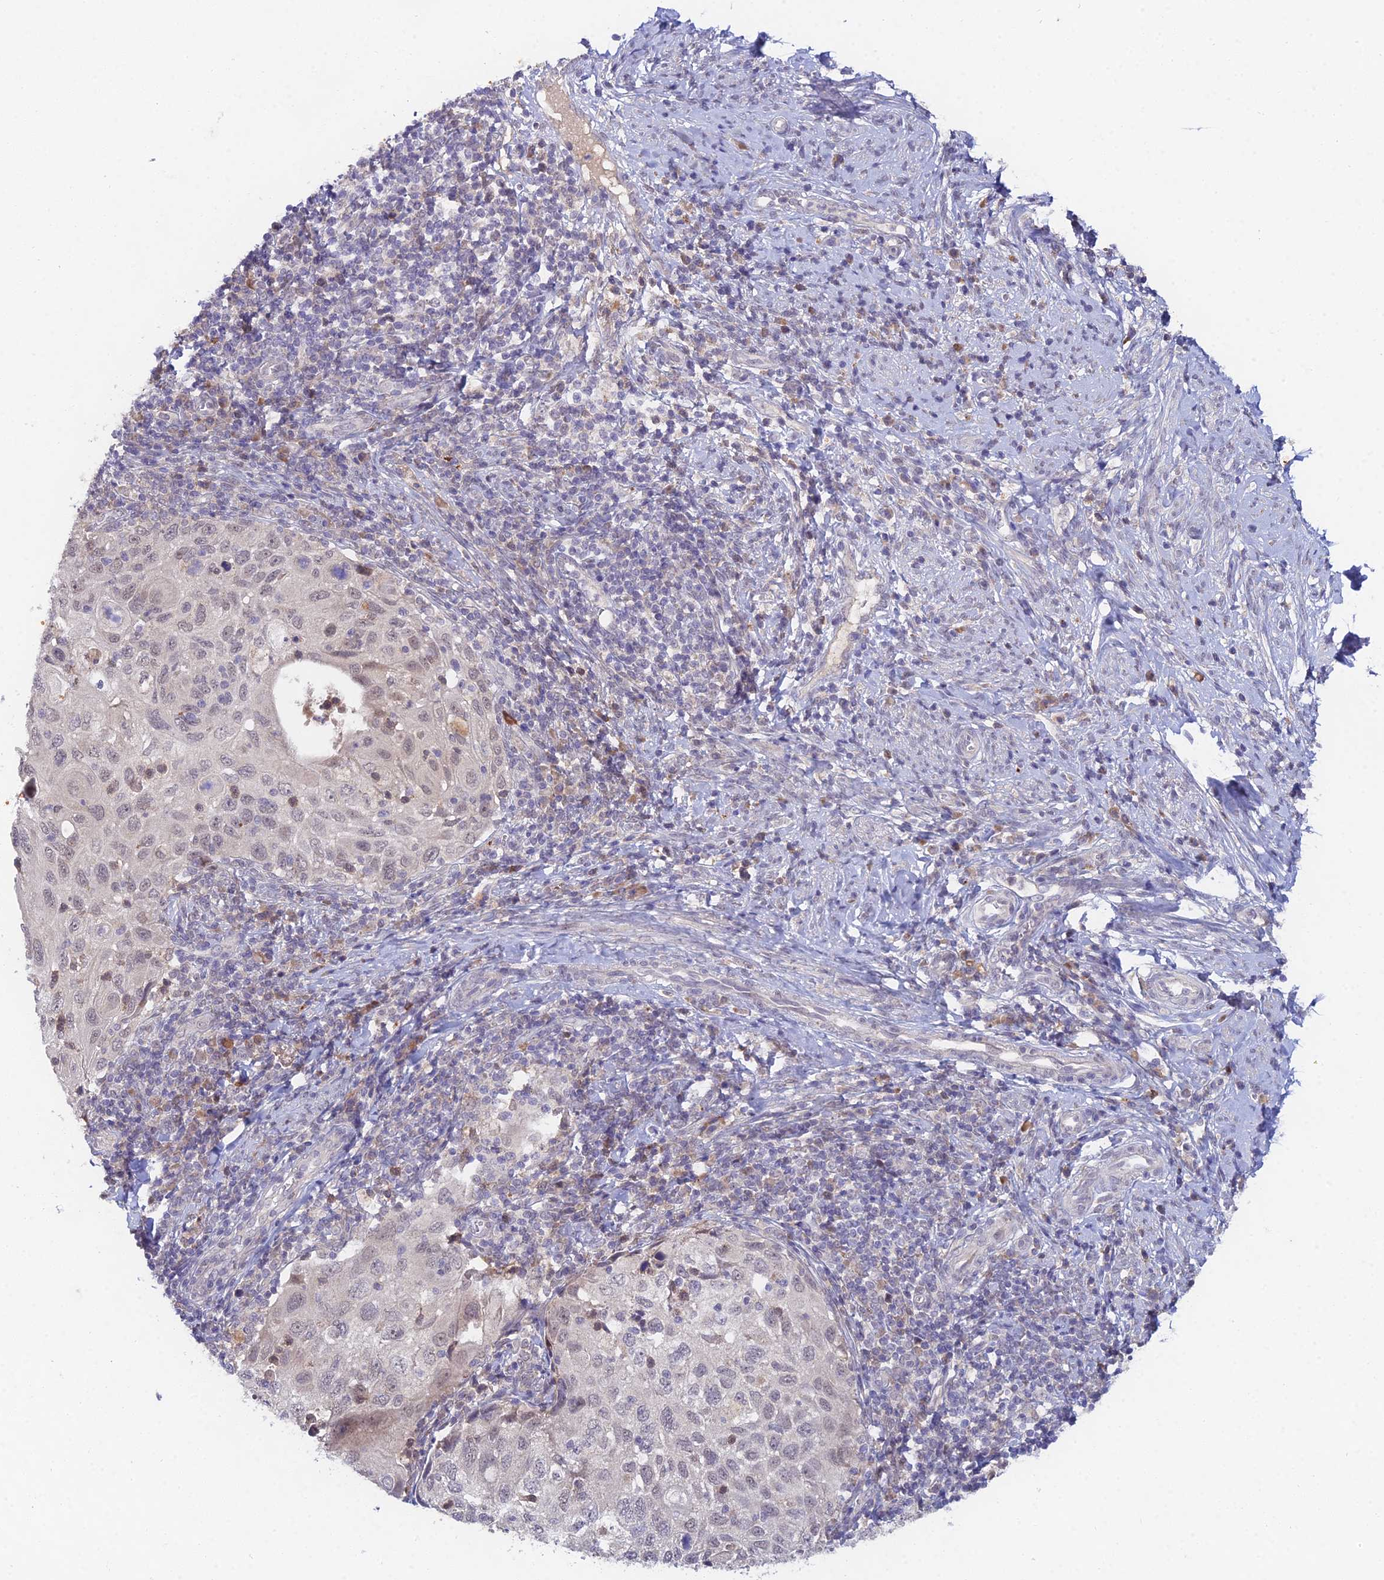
{"staining": {"intensity": "weak", "quantity": "<25%", "location": "nuclear"}, "tissue": "cervical cancer", "cell_type": "Tumor cells", "image_type": "cancer", "snomed": [{"axis": "morphology", "description": "Squamous cell carcinoma, NOS"}, {"axis": "topography", "description": "Cervix"}], "caption": "This image is of cervical cancer stained with immunohistochemistry to label a protein in brown with the nuclei are counter-stained blue. There is no expression in tumor cells.", "gene": "WDR43", "patient": {"sex": "female", "age": 70}}